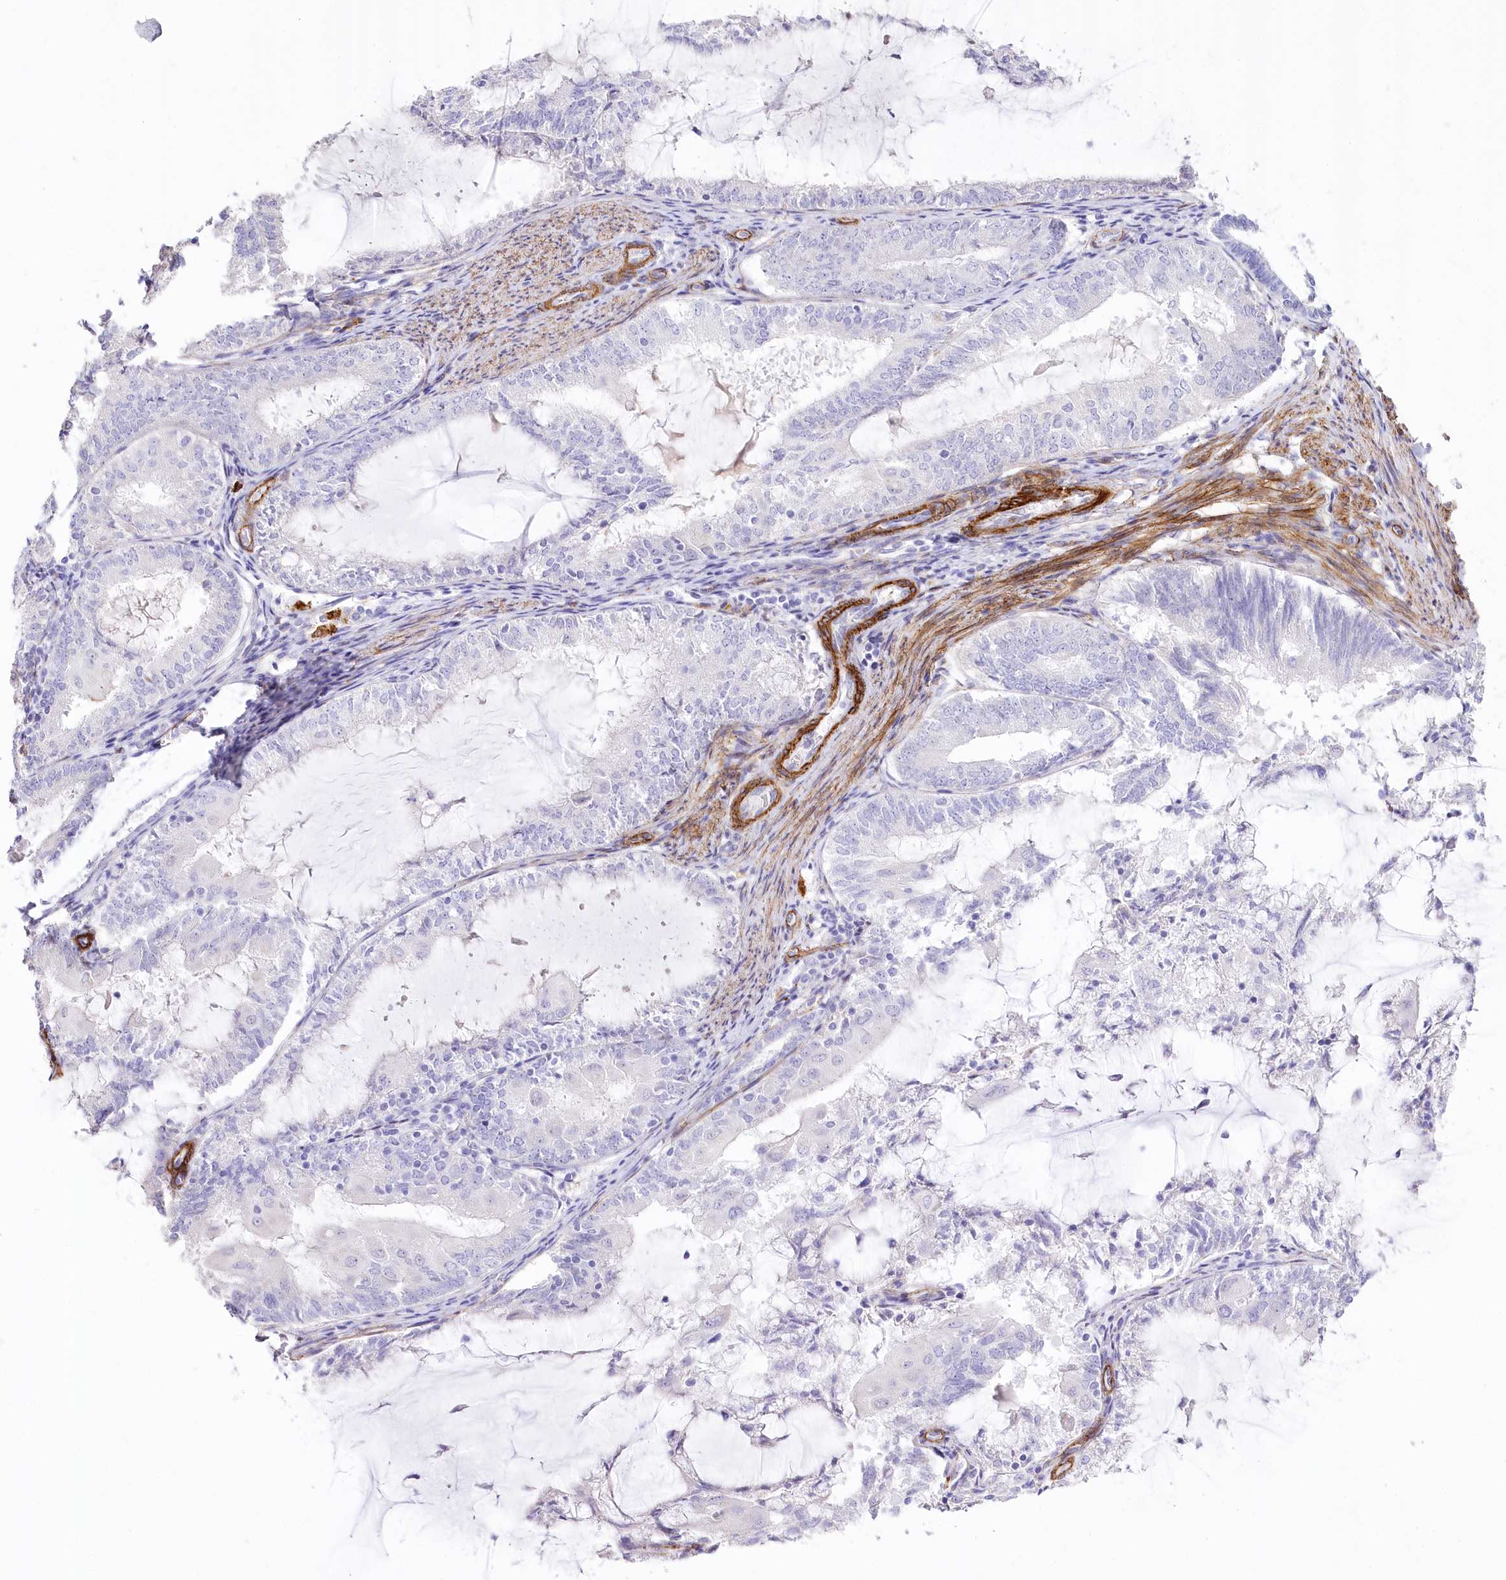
{"staining": {"intensity": "negative", "quantity": "none", "location": "none"}, "tissue": "endometrial cancer", "cell_type": "Tumor cells", "image_type": "cancer", "snomed": [{"axis": "morphology", "description": "Adenocarcinoma, NOS"}, {"axis": "topography", "description": "Endometrium"}], "caption": "Tumor cells show no significant protein staining in endometrial cancer (adenocarcinoma). The staining is performed using DAB brown chromogen with nuclei counter-stained in using hematoxylin.", "gene": "SYNPO2", "patient": {"sex": "female", "age": 81}}